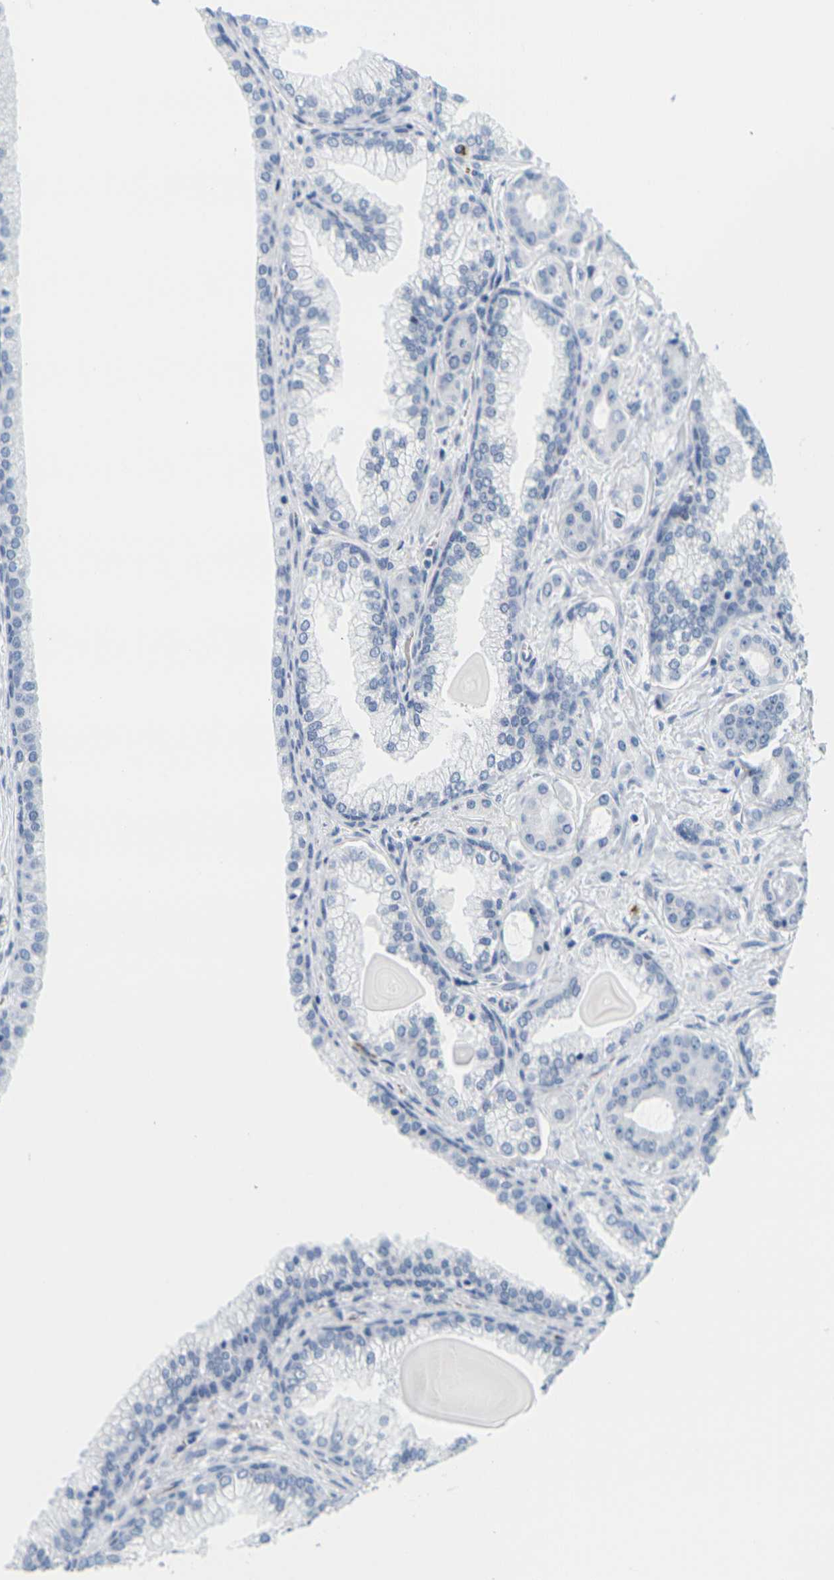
{"staining": {"intensity": "negative", "quantity": "none", "location": "none"}, "tissue": "prostate cancer", "cell_type": "Tumor cells", "image_type": "cancer", "snomed": [{"axis": "morphology", "description": "Adenocarcinoma, Low grade"}, {"axis": "topography", "description": "Prostate"}], "caption": "Immunohistochemistry image of human prostate cancer (adenocarcinoma (low-grade)) stained for a protein (brown), which shows no positivity in tumor cells.", "gene": "HLA-DOB", "patient": {"sex": "male", "age": 59}}